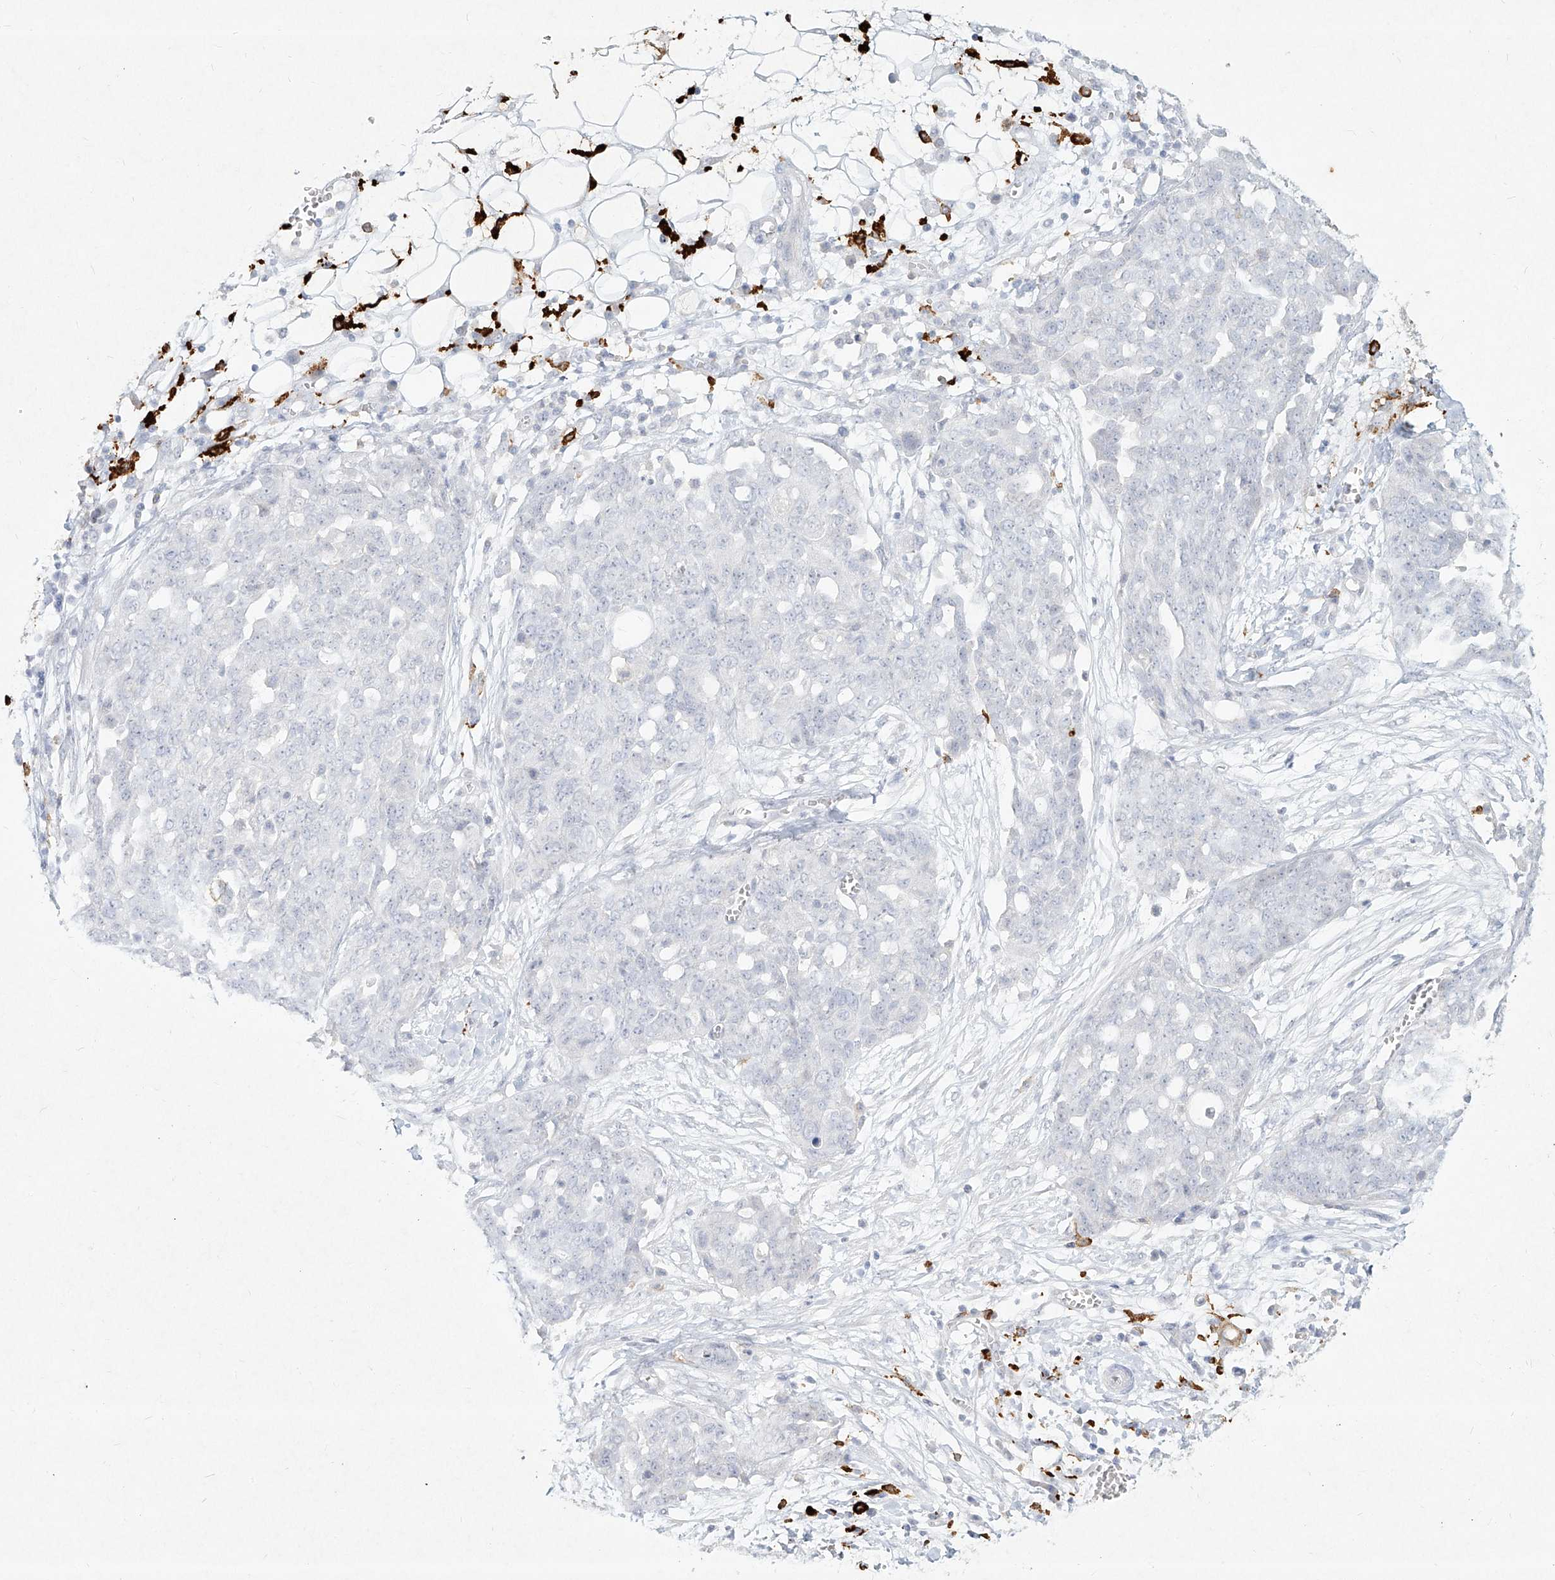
{"staining": {"intensity": "negative", "quantity": "none", "location": "none"}, "tissue": "ovarian cancer", "cell_type": "Tumor cells", "image_type": "cancer", "snomed": [{"axis": "morphology", "description": "Cystadenocarcinoma, serous, NOS"}, {"axis": "topography", "description": "Soft tissue"}, {"axis": "topography", "description": "Ovary"}], "caption": "Tumor cells show no significant staining in serous cystadenocarcinoma (ovarian).", "gene": "CD209", "patient": {"sex": "female", "age": 57}}